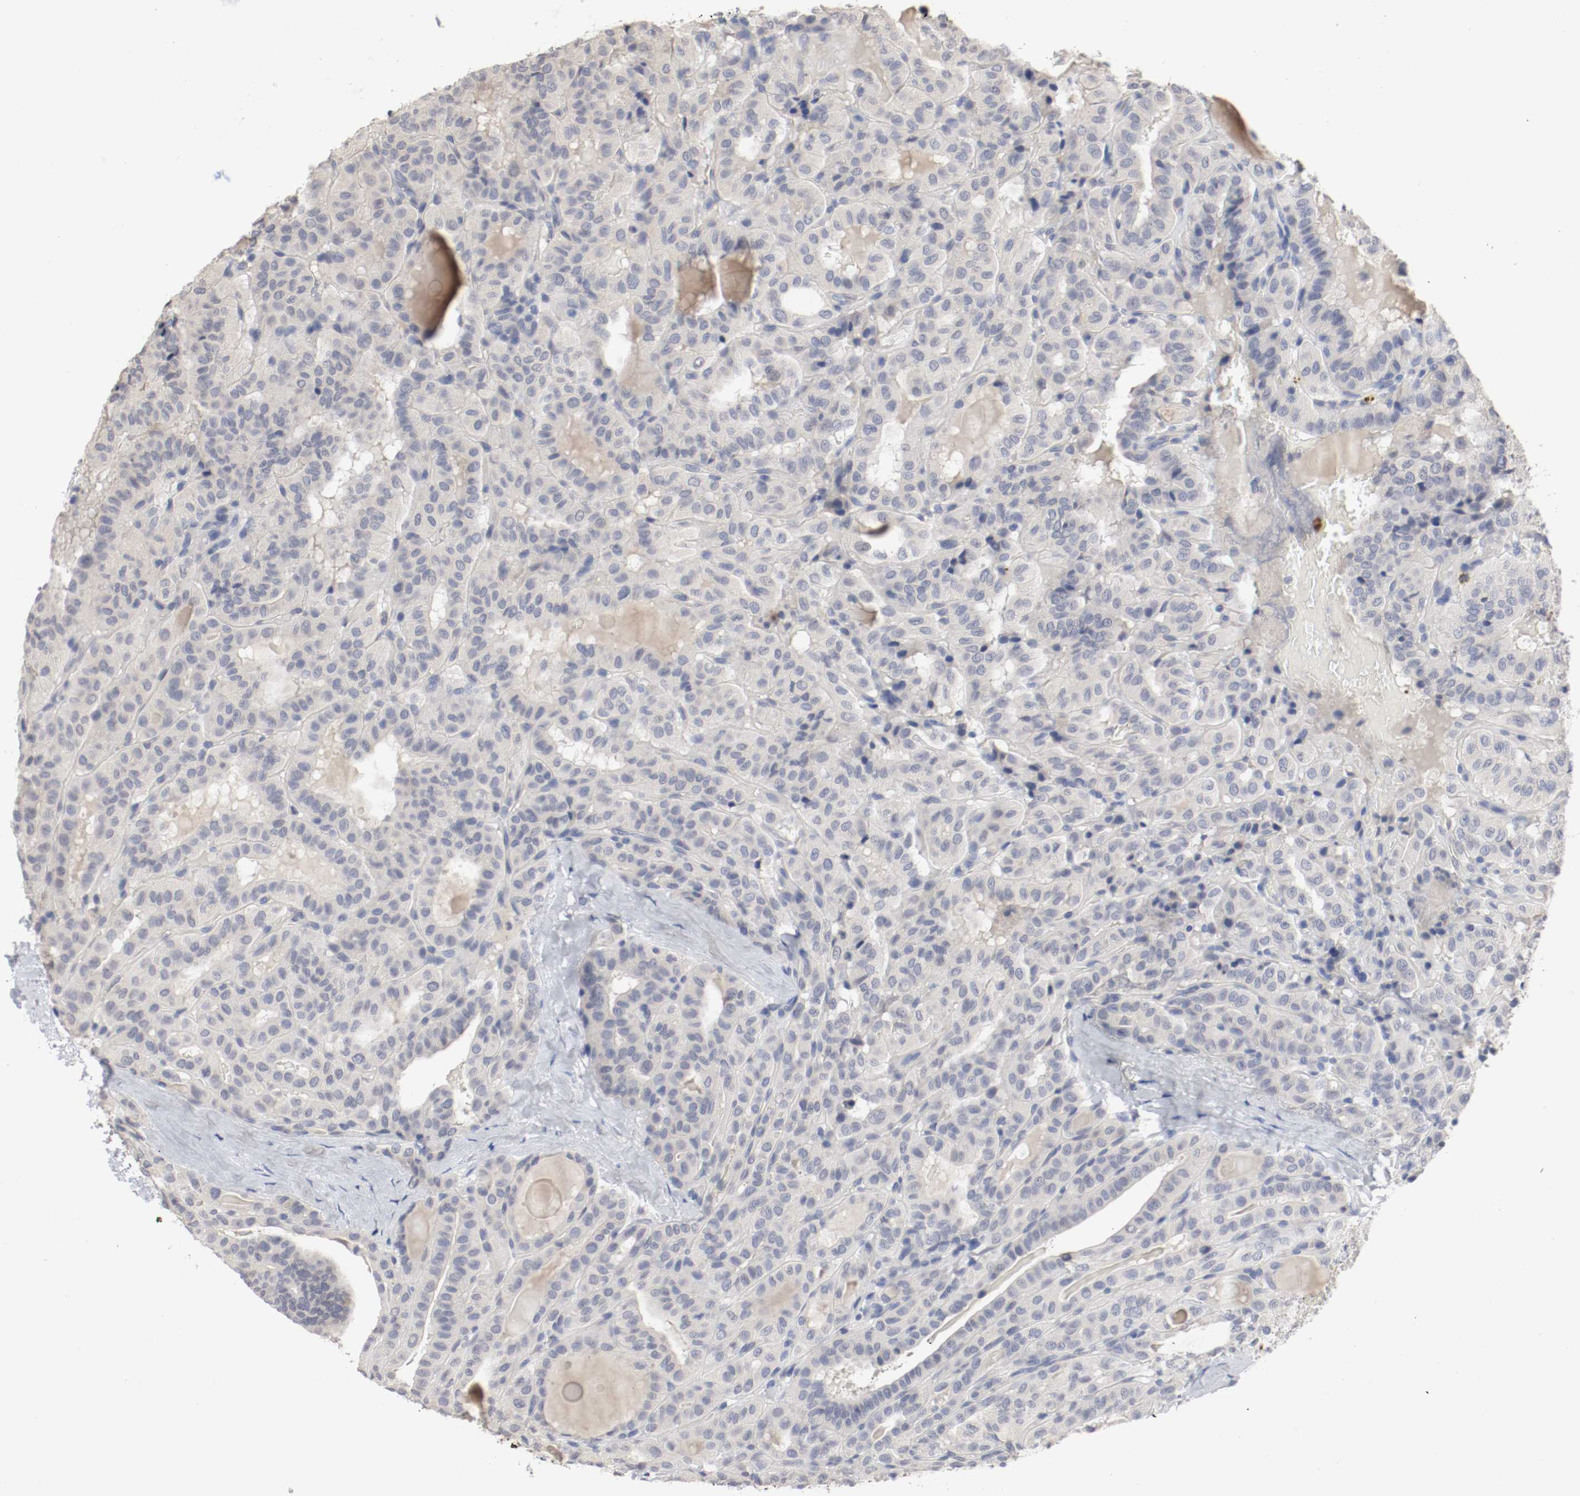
{"staining": {"intensity": "negative", "quantity": "none", "location": "none"}, "tissue": "thyroid cancer", "cell_type": "Tumor cells", "image_type": "cancer", "snomed": [{"axis": "morphology", "description": "Papillary adenocarcinoma, NOS"}, {"axis": "topography", "description": "Thyroid gland"}], "caption": "An image of thyroid cancer (papillary adenocarcinoma) stained for a protein shows no brown staining in tumor cells.", "gene": "CEBPE", "patient": {"sex": "male", "age": 77}}